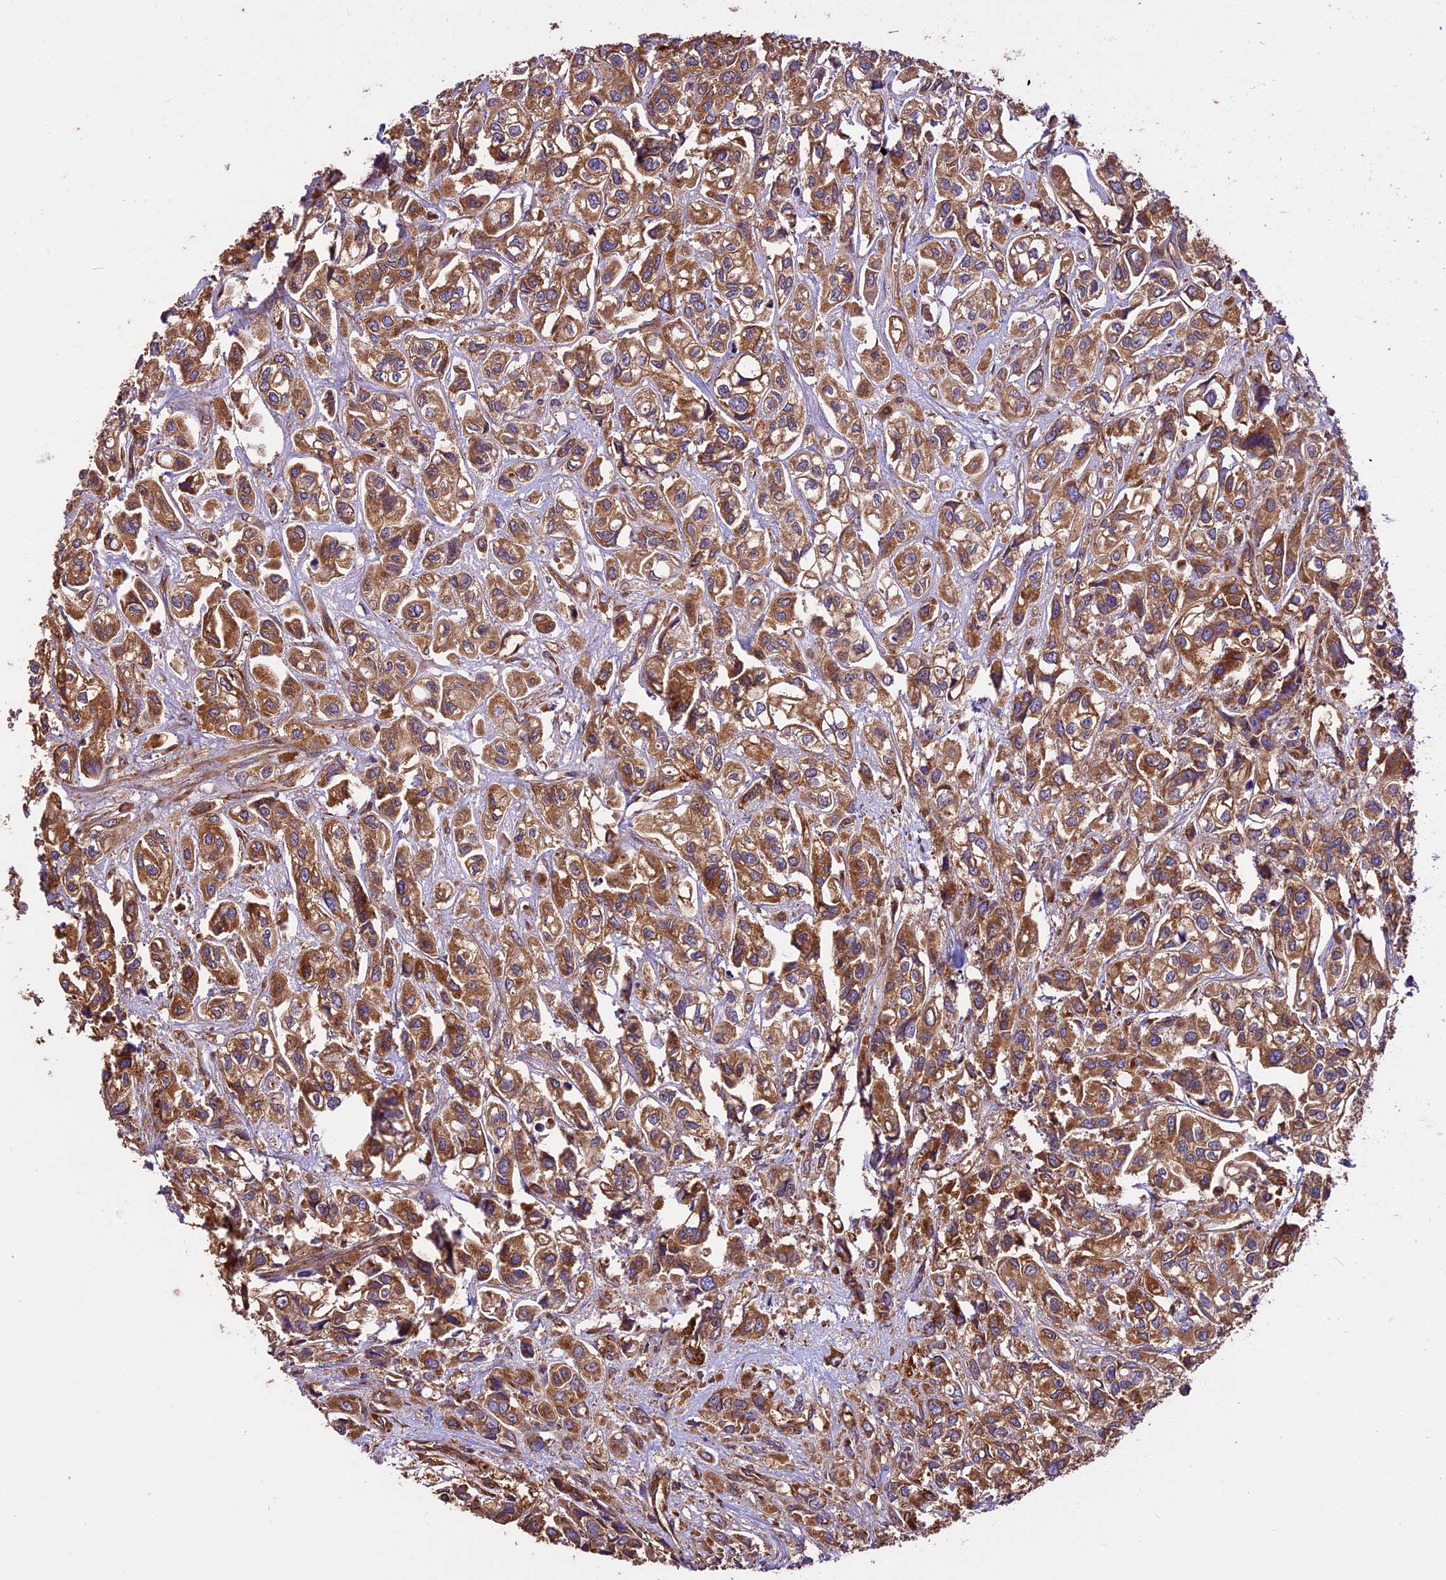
{"staining": {"intensity": "moderate", "quantity": ">75%", "location": "cytoplasmic/membranous"}, "tissue": "urothelial cancer", "cell_type": "Tumor cells", "image_type": "cancer", "snomed": [{"axis": "morphology", "description": "Urothelial carcinoma, High grade"}, {"axis": "topography", "description": "Urinary bladder"}], "caption": "Moderate cytoplasmic/membranous staining for a protein is seen in approximately >75% of tumor cells of urothelial carcinoma (high-grade) using immunohistochemistry (IHC).", "gene": "KARS1", "patient": {"sex": "male", "age": 67}}